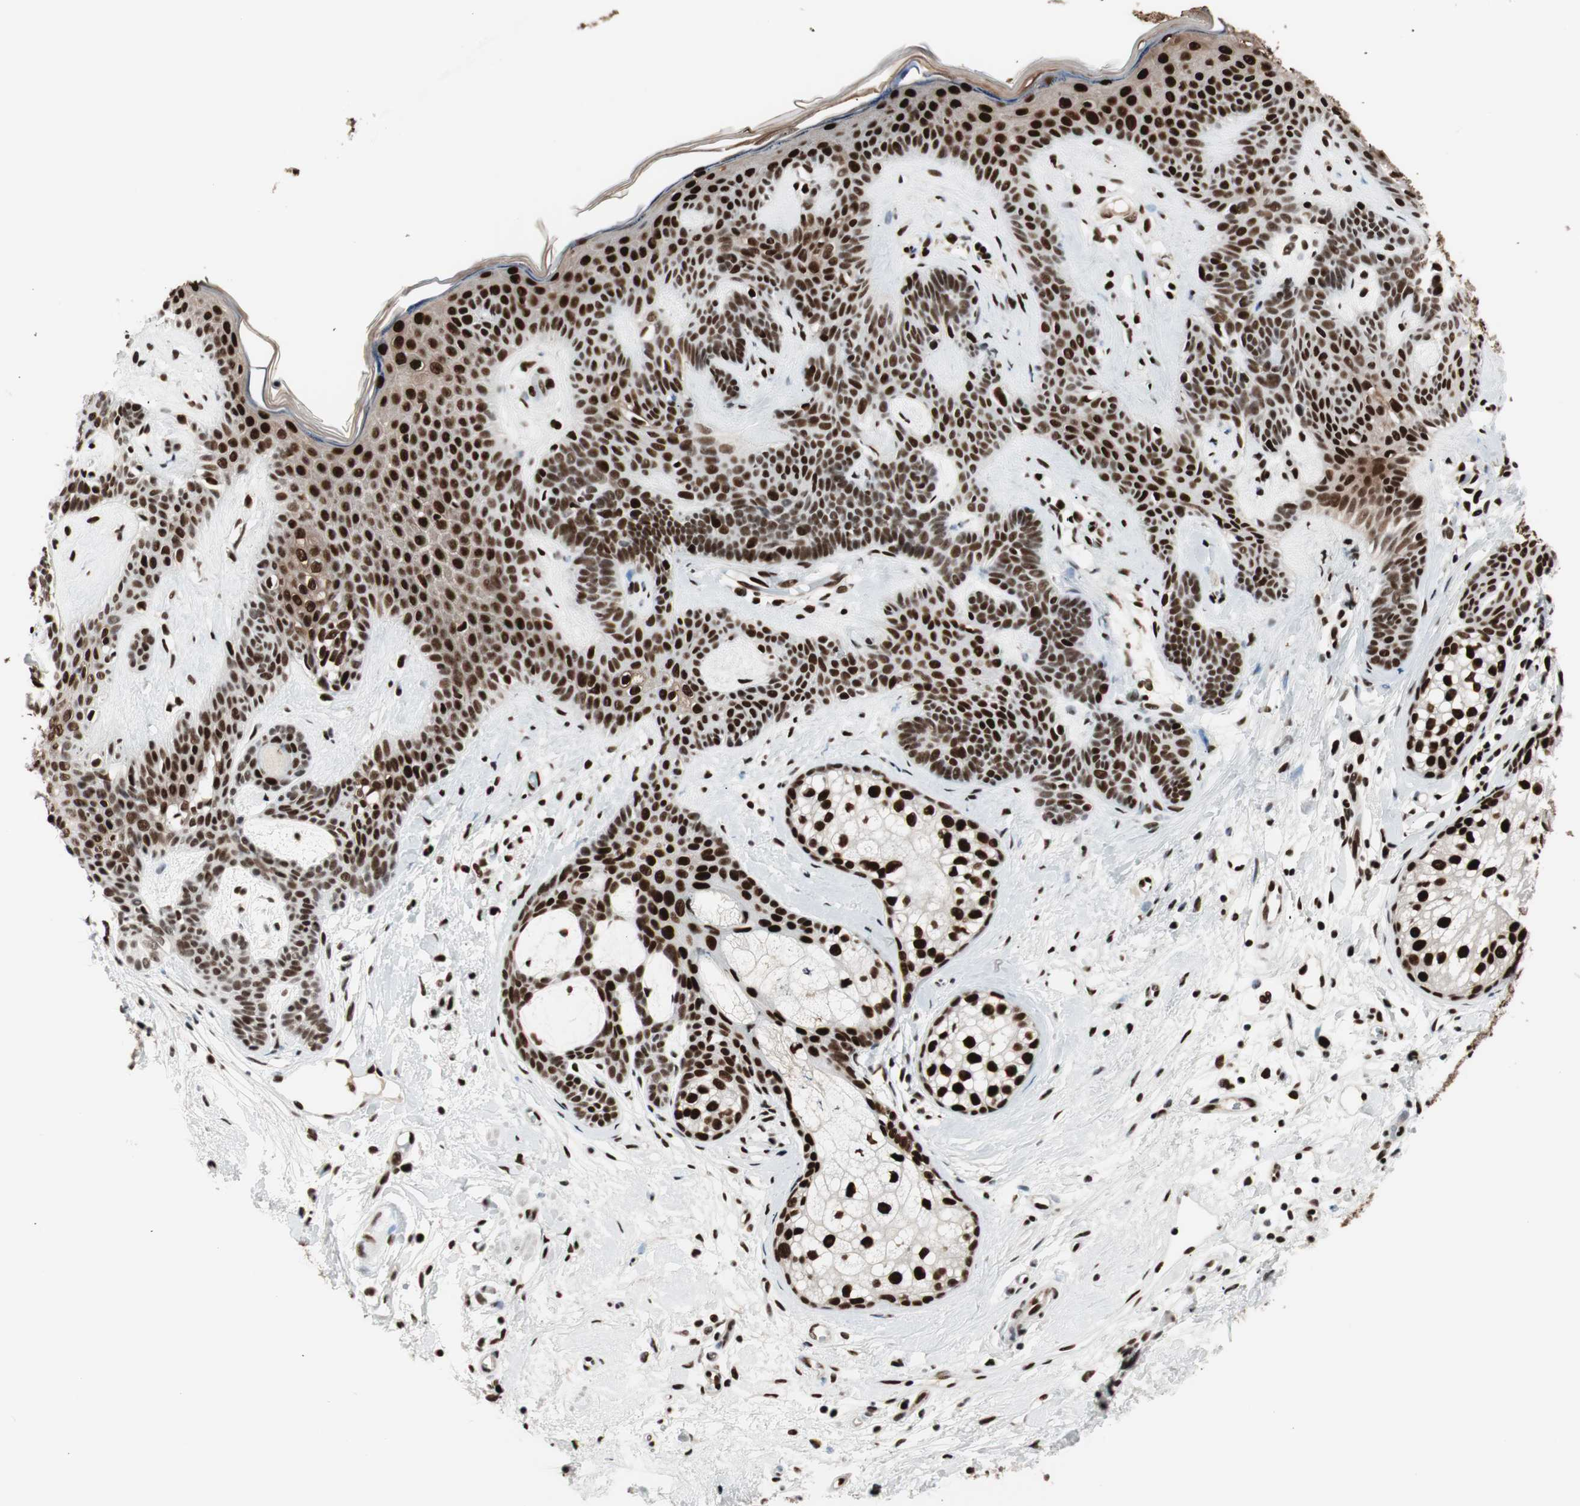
{"staining": {"intensity": "strong", "quantity": ">75%", "location": "nuclear"}, "tissue": "skin cancer", "cell_type": "Tumor cells", "image_type": "cancer", "snomed": [{"axis": "morphology", "description": "Developmental malformation"}, {"axis": "morphology", "description": "Basal cell carcinoma"}, {"axis": "topography", "description": "Skin"}], "caption": "Strong nuclear expression for a protein is appreciated in about >75% of tumor cells of skin cancer using immunohistochemistry.", "gene": "PSME3", "patient": {"sex": "female", "age": 62}}